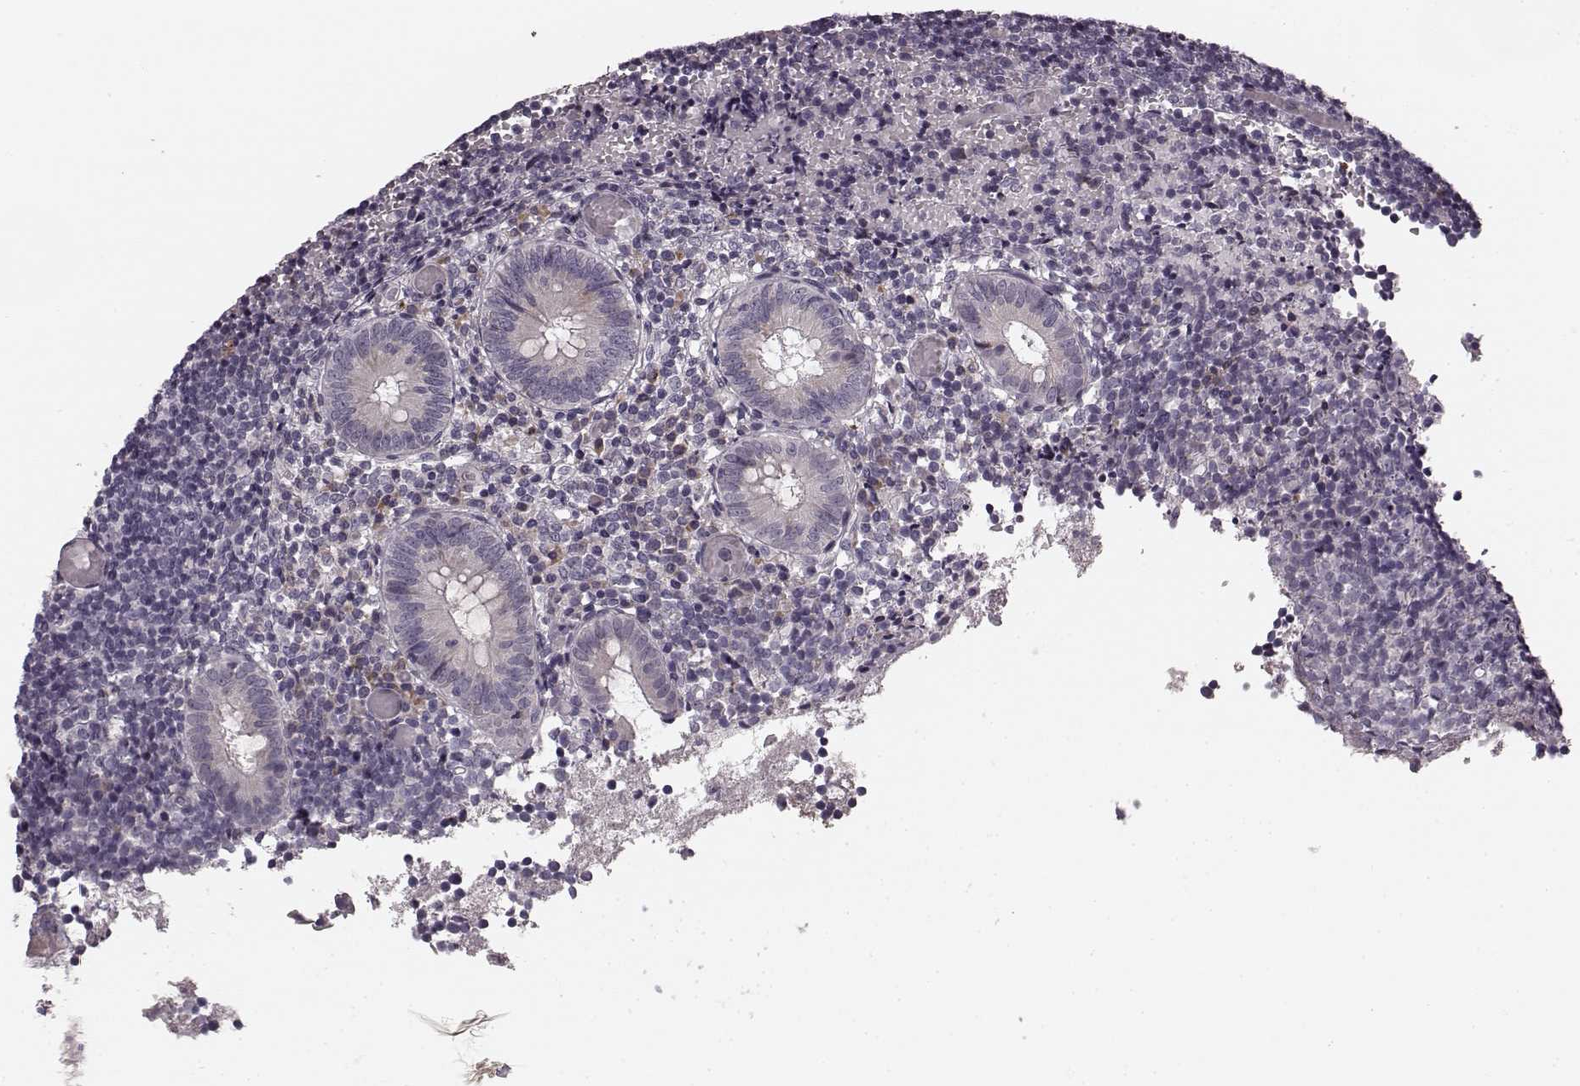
{"staining": {"intensity": "weak", "quantity": "25%-75%", "location": "cytoplasmic/membranous"}, "tissue": "appendix", "cell_type": "Glandular cells", "image_type": "normal", "snomed": [{"axis": "morphology", "description": "Normal tissue, NOS"}, {"axis": "topography", "description": "Appendix"}], "caption": "Immunohistochemistry micrograph of unremarkable human appendix stained for a protein (brown), which reveals low levels of weak cytoplasmic/membranous positivity in about 25%-75% of glandular cells.", "gene": "FAM234B", "patient": {"sex": "female", "age": 32}}